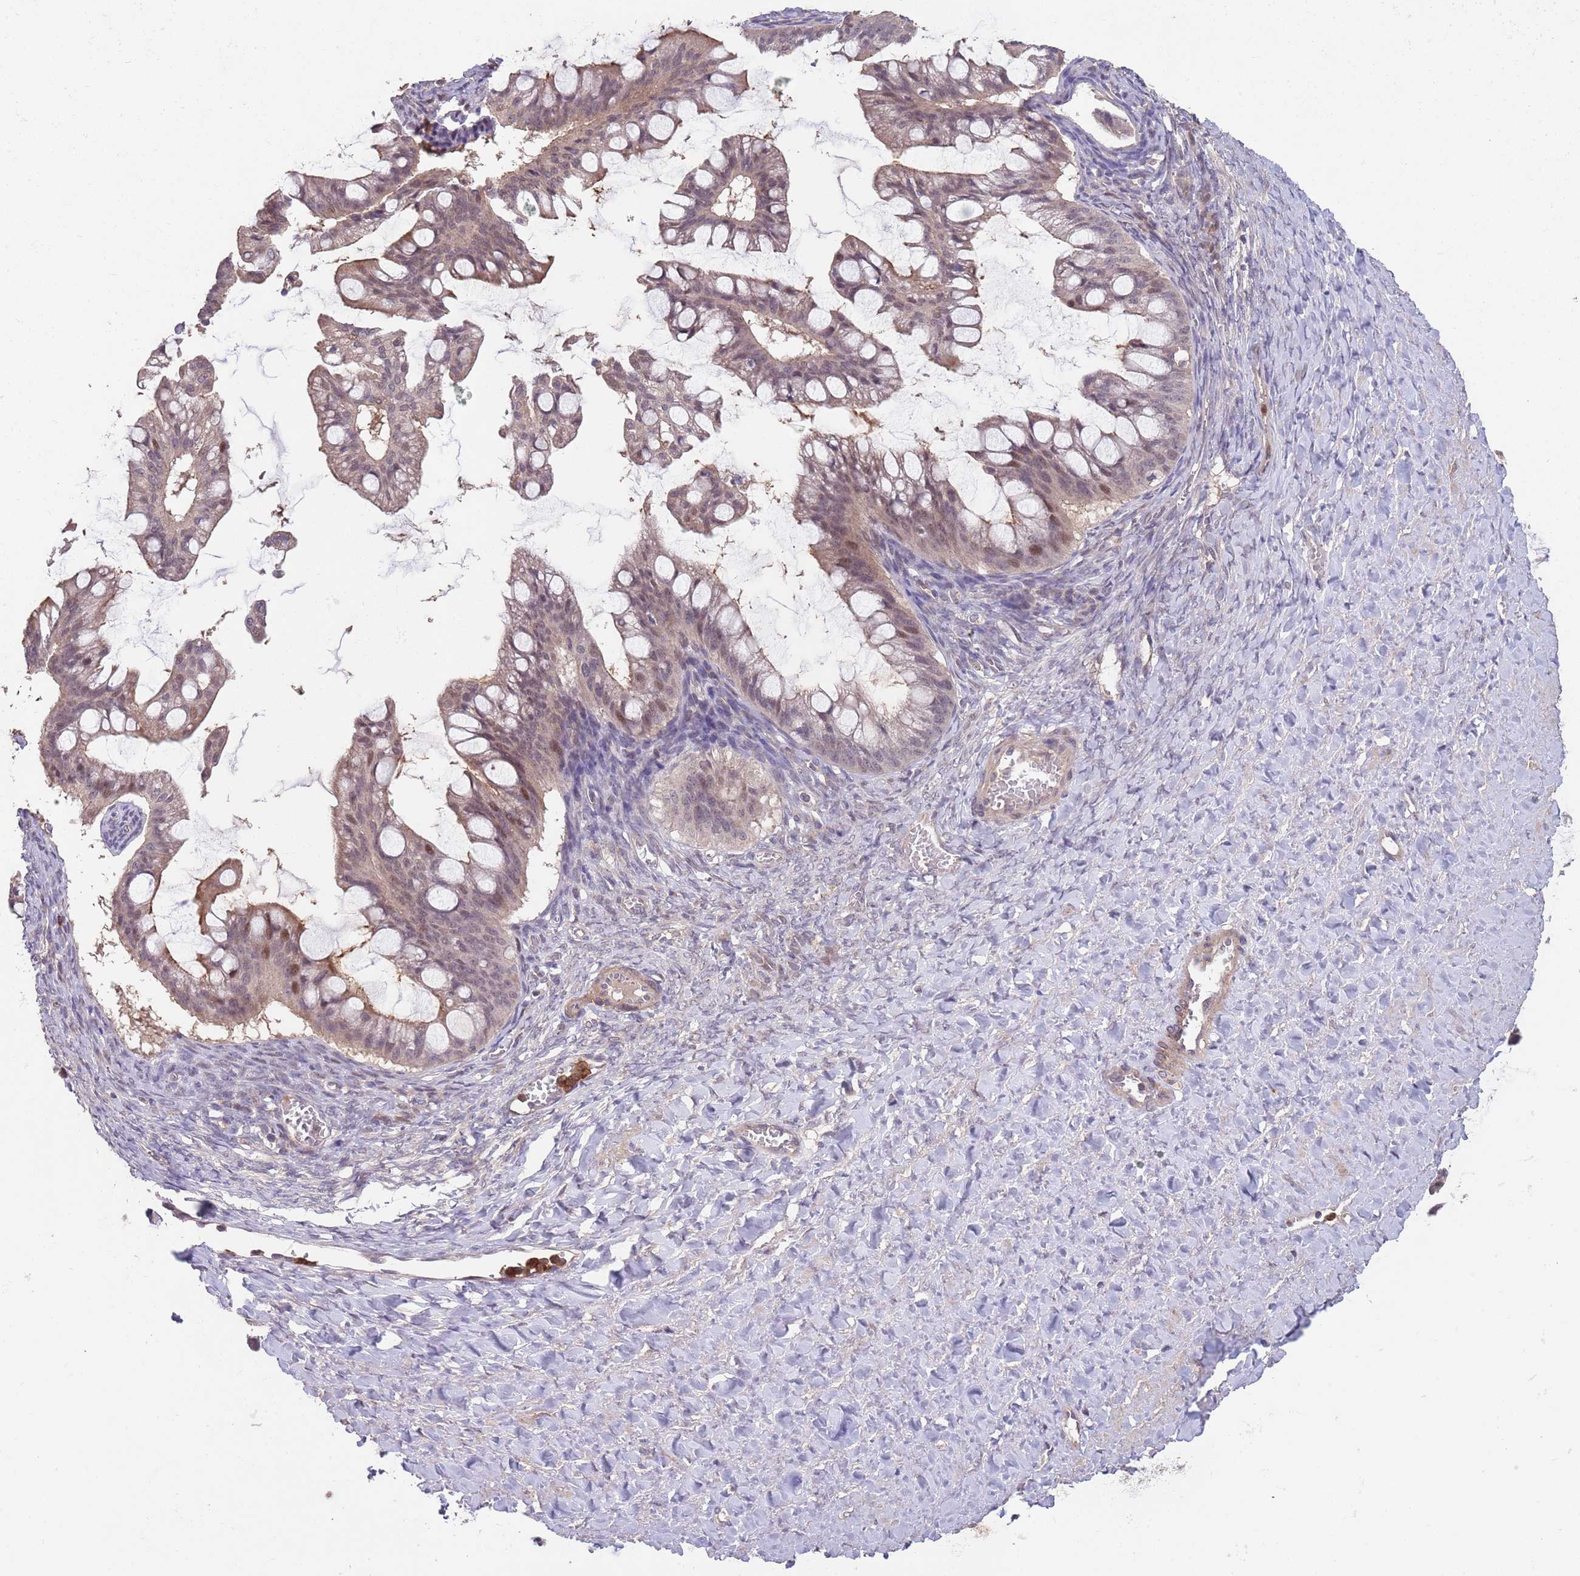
{"staining": {"intensity": "weak", "quantity": "<25%", "location": "cytoplasmic/membranous,nuclear"}, "tissue": "ovarian cancer", "cell_type": "Tumor cells", "image_type": "cancer", "snomed": [{"axis": "morphology", "description": "Cystadenocarcinoma, mucinous, NOS"}, {"axis": "topography", "description": "Ovary"}], "caption": "Immunohistochemical staining of human ovarian cancer (mucinous cystadenocarcinoma) reveals no significant positivity in tumor cells.", "gene": "MEI1", "patient": {"sex": "female", "age": 73}}